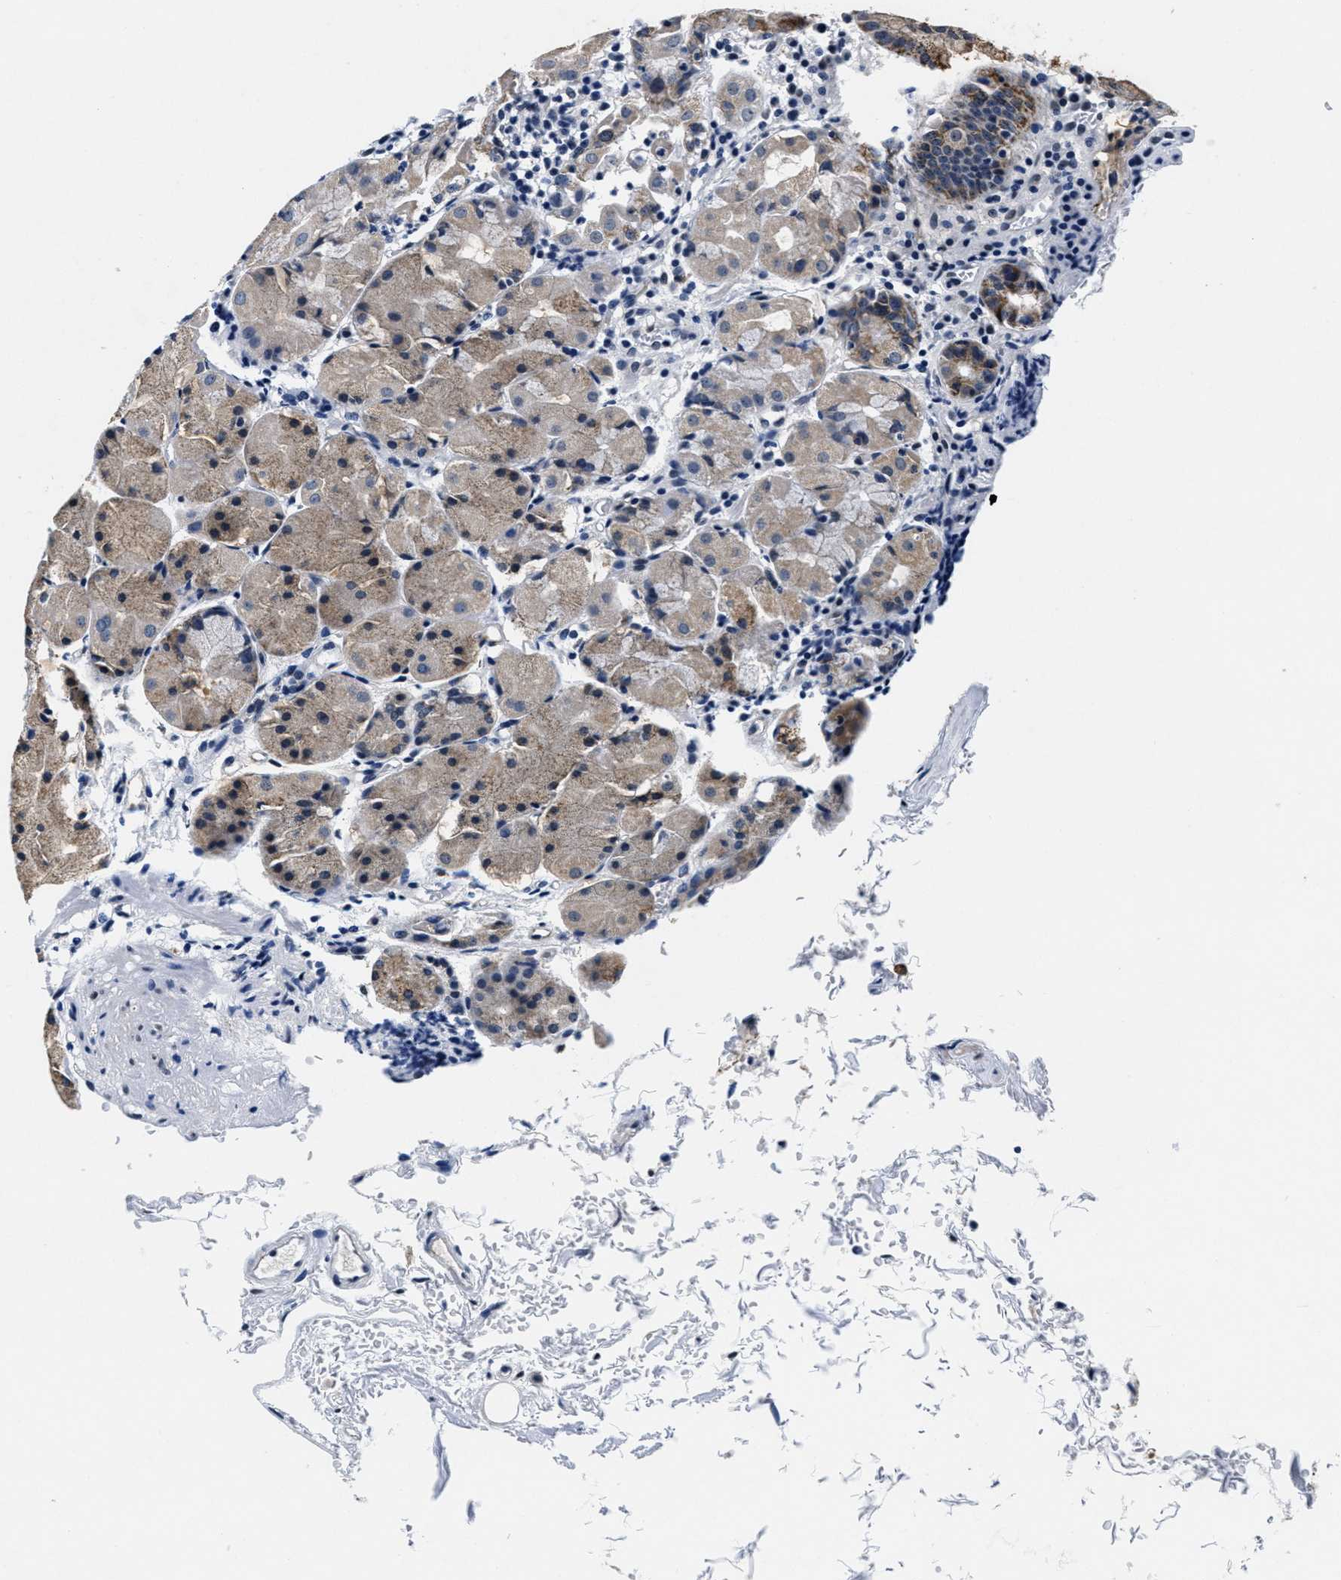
{"staining": {"intensity": "moderate", "quantity": "<25%", "location": "cytoplasmic/membranous"}, "tissue": "stomach", "cell_type": "Glandular cells", "image_type": "normal", "snomed": [{"axis": "morphology", "description": "Normal tissue, NOS"}, {"axis": "topography", "description": "Stomach"}, {"axis": "topography", "description": "Stomach, lower"}], "caption": "There is low levels of moderate cytoplasmic/membranous expression in glandular cells of normal stomach, as demonstrated by immunohistochemical staining (brown color).", "gene": "HS3ST2", "patient": {"sex": "female", "age": 75}}